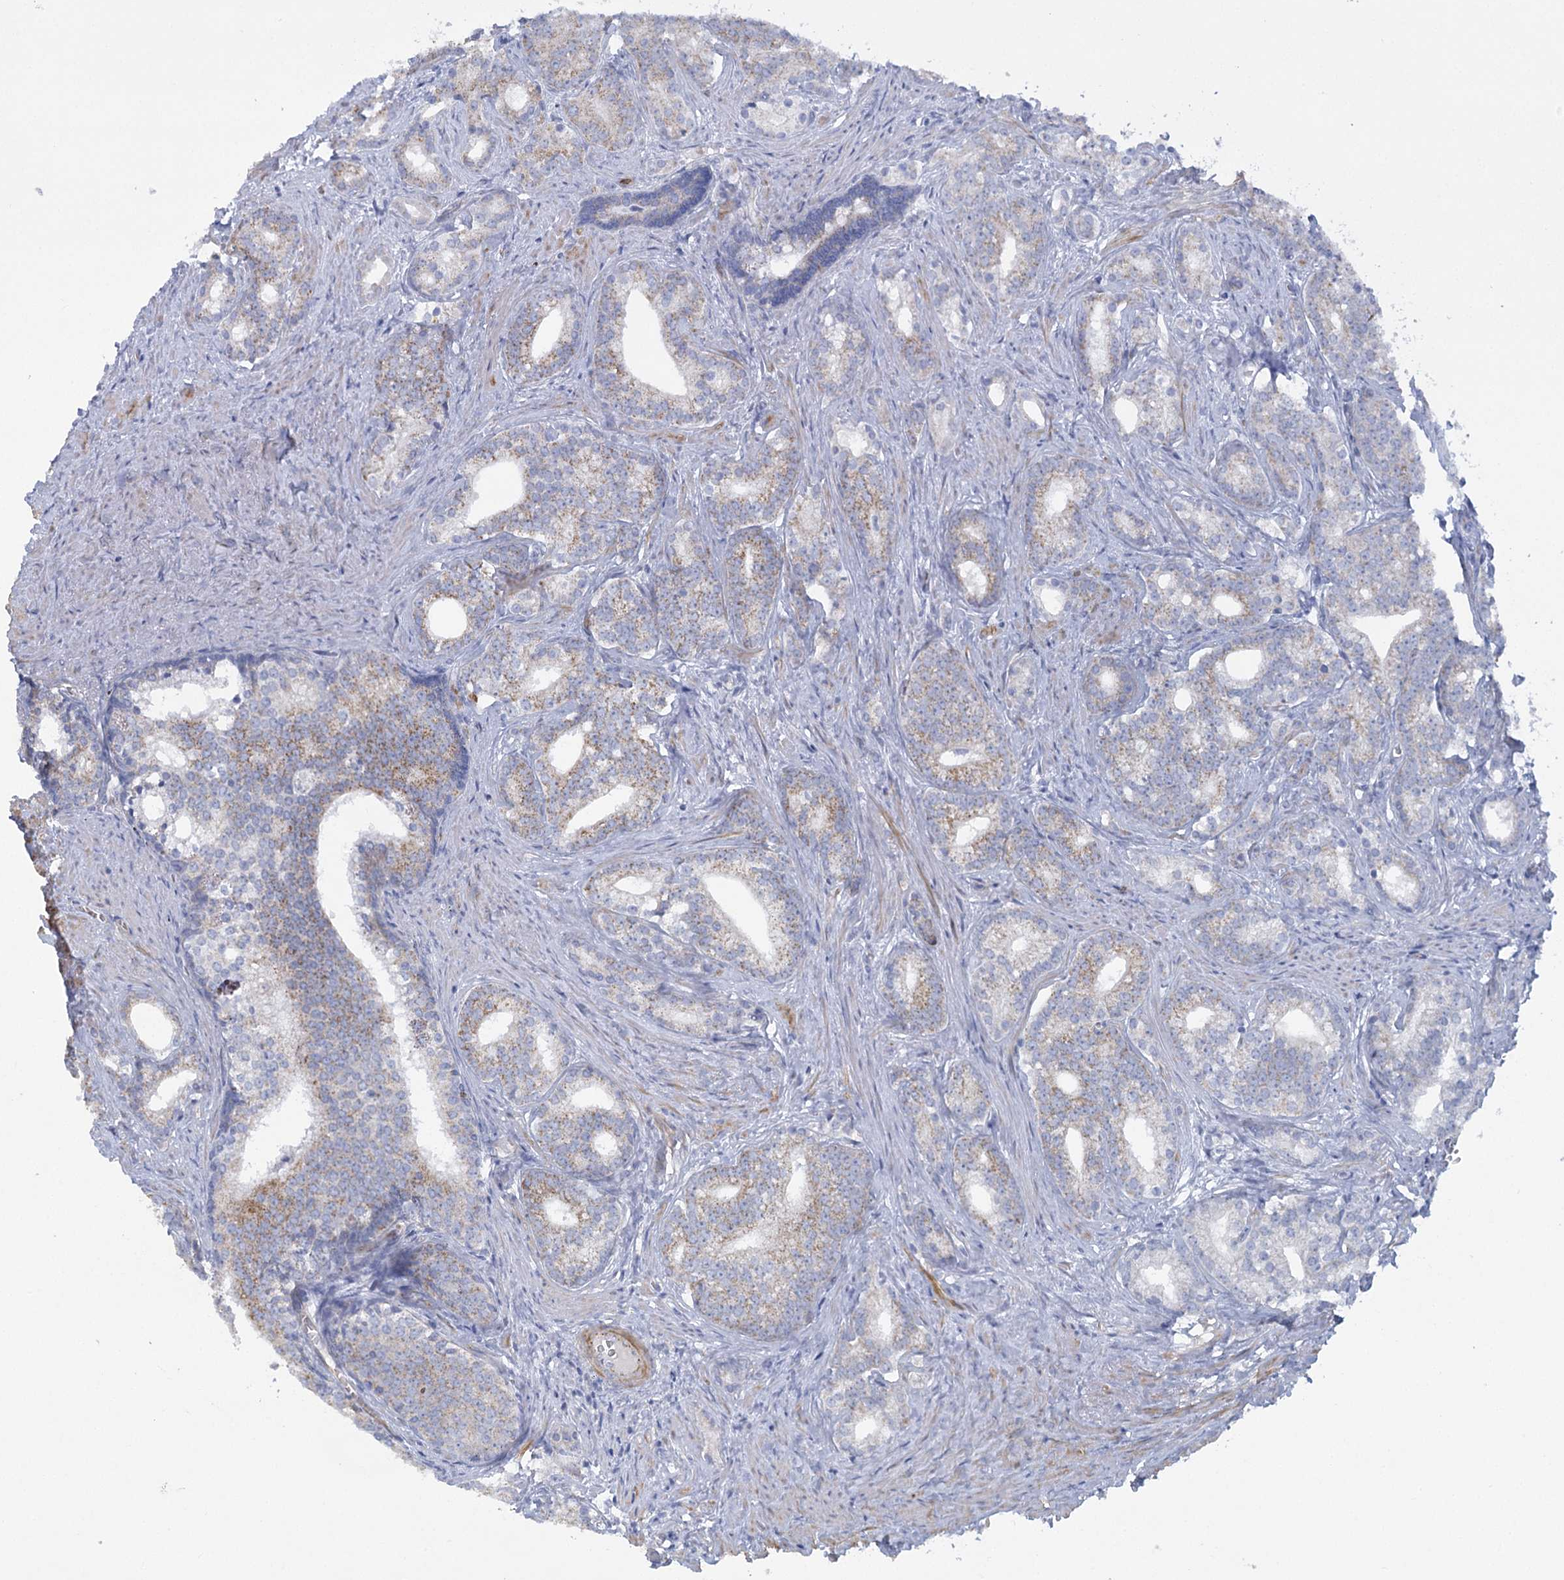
{"staining": {"intensity": "moderate", "quantity": "25%-75%", "location": "cytoplasmic/membranous"}, "tissue": "prostate cancer", "cell_type": "Tumor cells", "image_type": "cancer", "snomed": [{"axis": "morphology", "description": "Adenocarcinoma, Low grade"}, {"axis": "topography", "description": "Prostate"}], "caption": "Human prostate cancer stained with a brown dye reveals moderate cytoplasmic/membranous positive positivity in approximately 25%-75% of tumor cells.", "gene": "DHTKD1", "patient": {"sex": "male", "age": 71}}